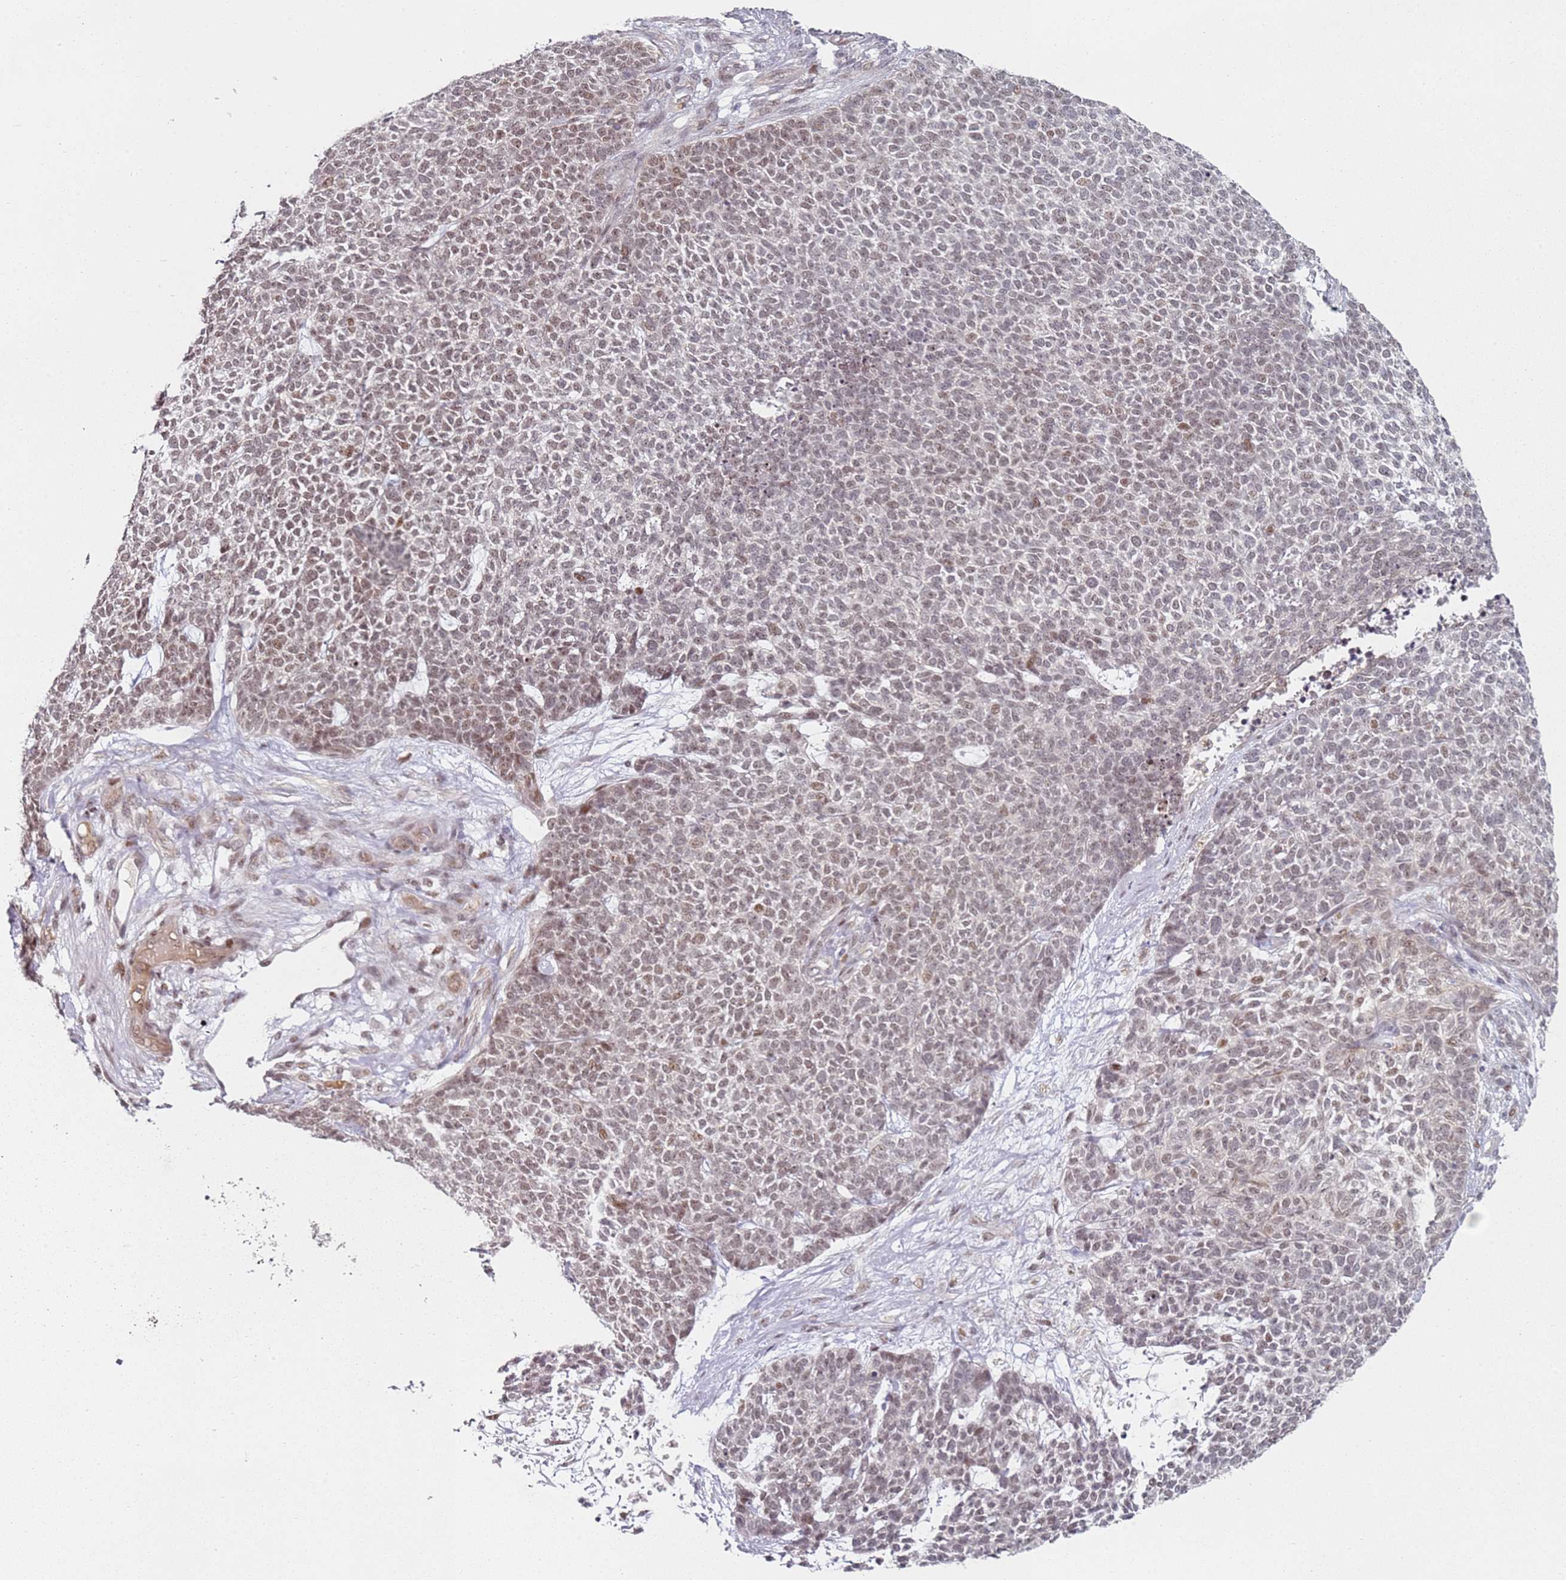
{"staining": {"intensity": "moderate", "quantity": "25%-75%", "location": "nuclear"}, "tissue": "skin cancer", "cell_type": "Tumor cells", "image_type": "cancer", "snomed": [{"axis": "morphology", "description": "Basal cell carcinoma"}, {"axis": "topography", "description": "Skin"}], "caption": "This is a histology image of immunohistochemistry staining of basal cell carcinoma (skin), which shows moderate expression in the nuclear of tumor cells.", "gene": "ATF6B", "patient": {"sex": "female", "age": 84}}